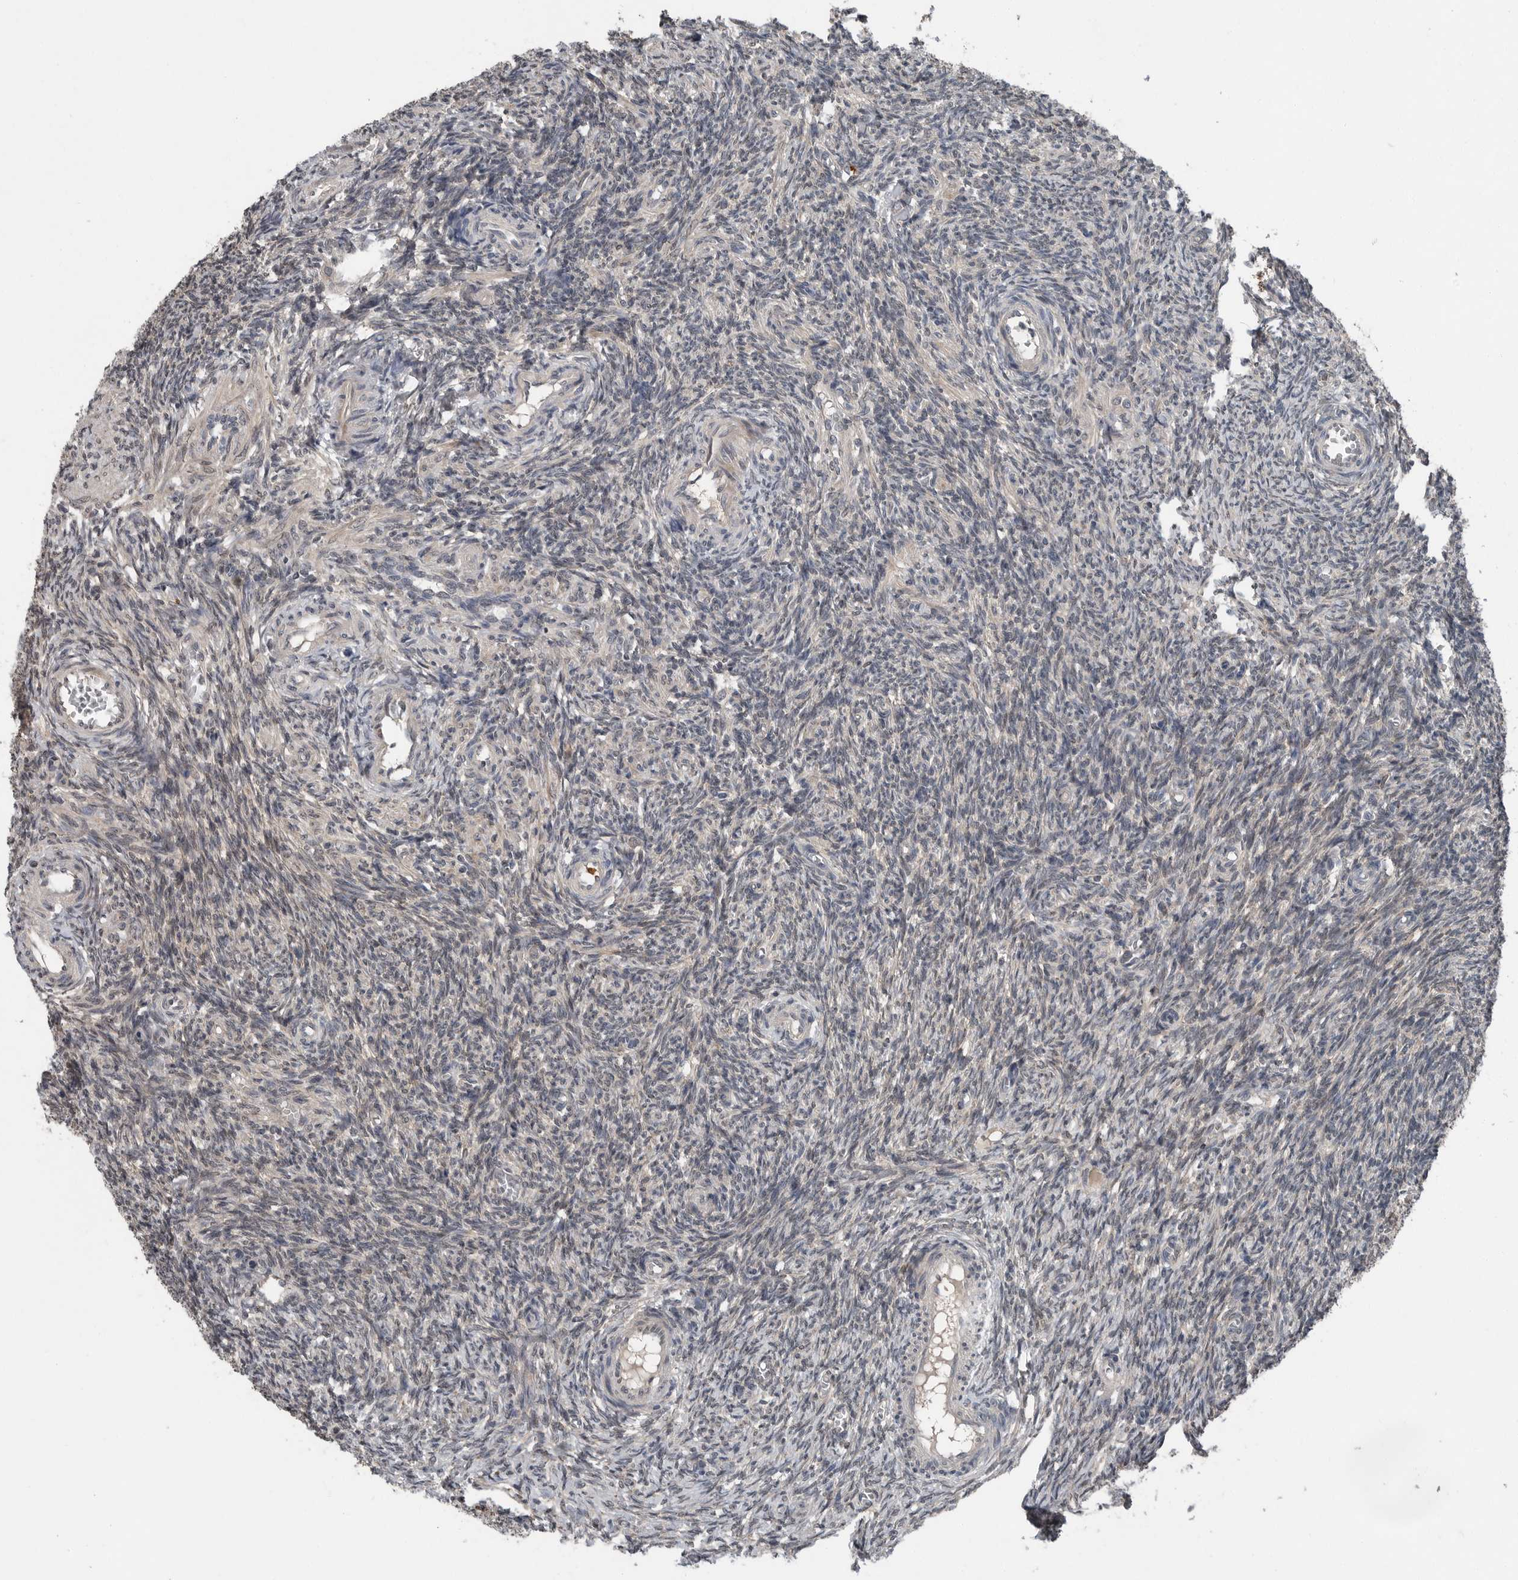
{"staining": {"intensity": "weak", "quantity": "<25%", "location": "cytoplasmic/membranous"}, "tissue": "ovary", "cell_type": "Ovarian stroma cells", "image_type": "normal", "snomed": [{"axis": "morphology", "description": "Normal tissue, NOS"}, {"axis": "topography", "description": "Ovary"}], "caption": "DAB immunohistochemical staining of benign ovary demonstrates no significant expression in ovarian stroma cells. (Brightfield microscopy of DAB immunohistochemistry at high magnification).", "gene": "SCP2", "patient": {"sex": "female", "age": 27}}